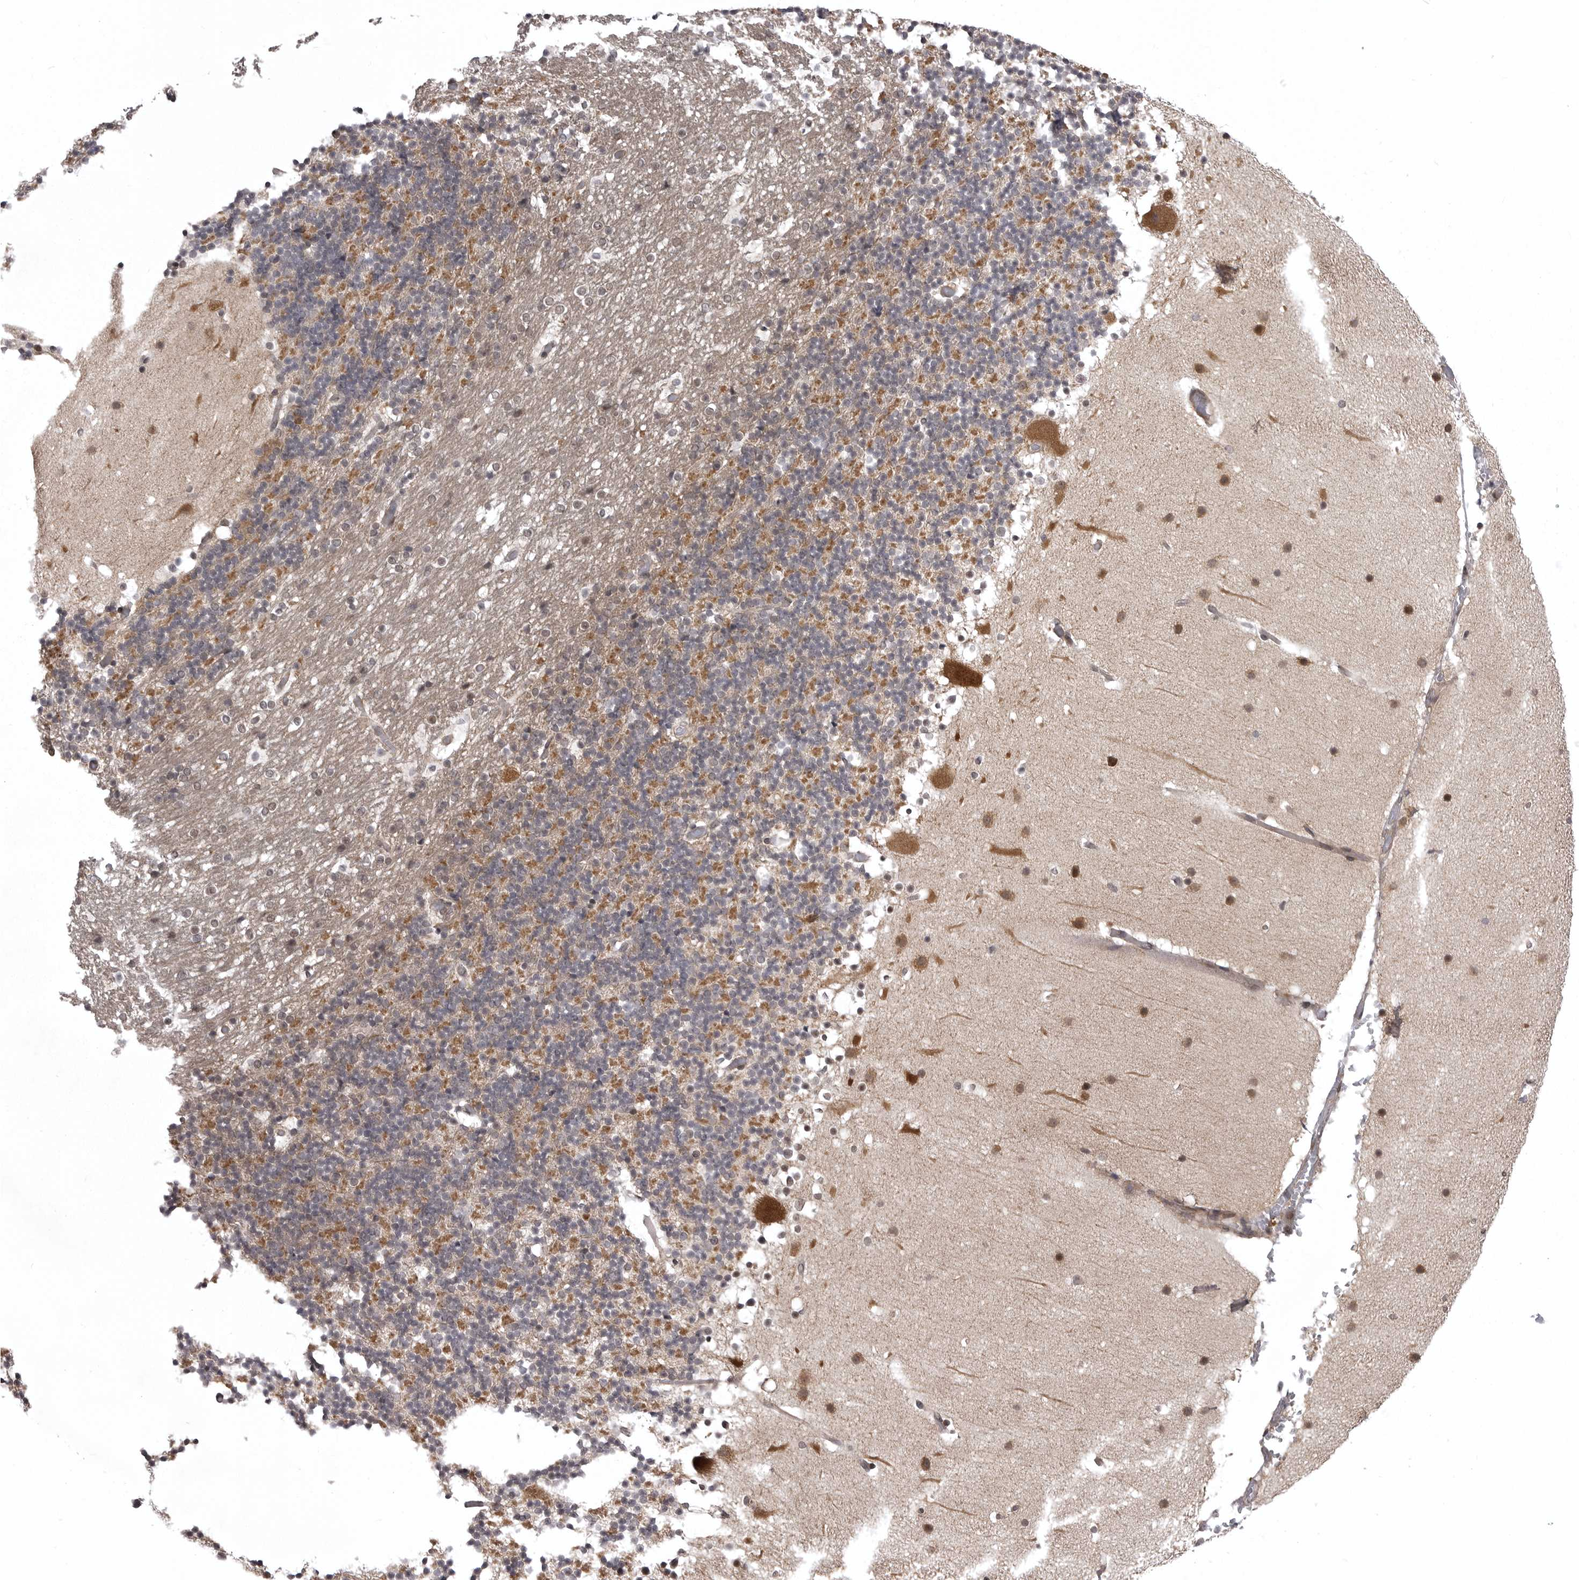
{"staining": {"intensity": "moderate", "quantity": ">75%", "location": "cytoplasmic/membranous"}, "tissue": "cerebellum", "cell_type": "Cells in granular layer", "image_type": "normal", "snomed": [{"axis": "morphology", "description": "Normal tissue, NOS"}, {"axis": "topography", "description": "Cerebellum"}], "caption": "DAB immunohistochemical staining of benign cerebellum demonstrates moderate cytoplasmic/membranous protein expression in approximately >75% of cells in granular layer. Using DAB (brown) and hematoxylin (blue) stains, captured at high magnification using brightfield microscopy.", "gene": "SNX16", "patient": {"sex": "male", "age": 57}}